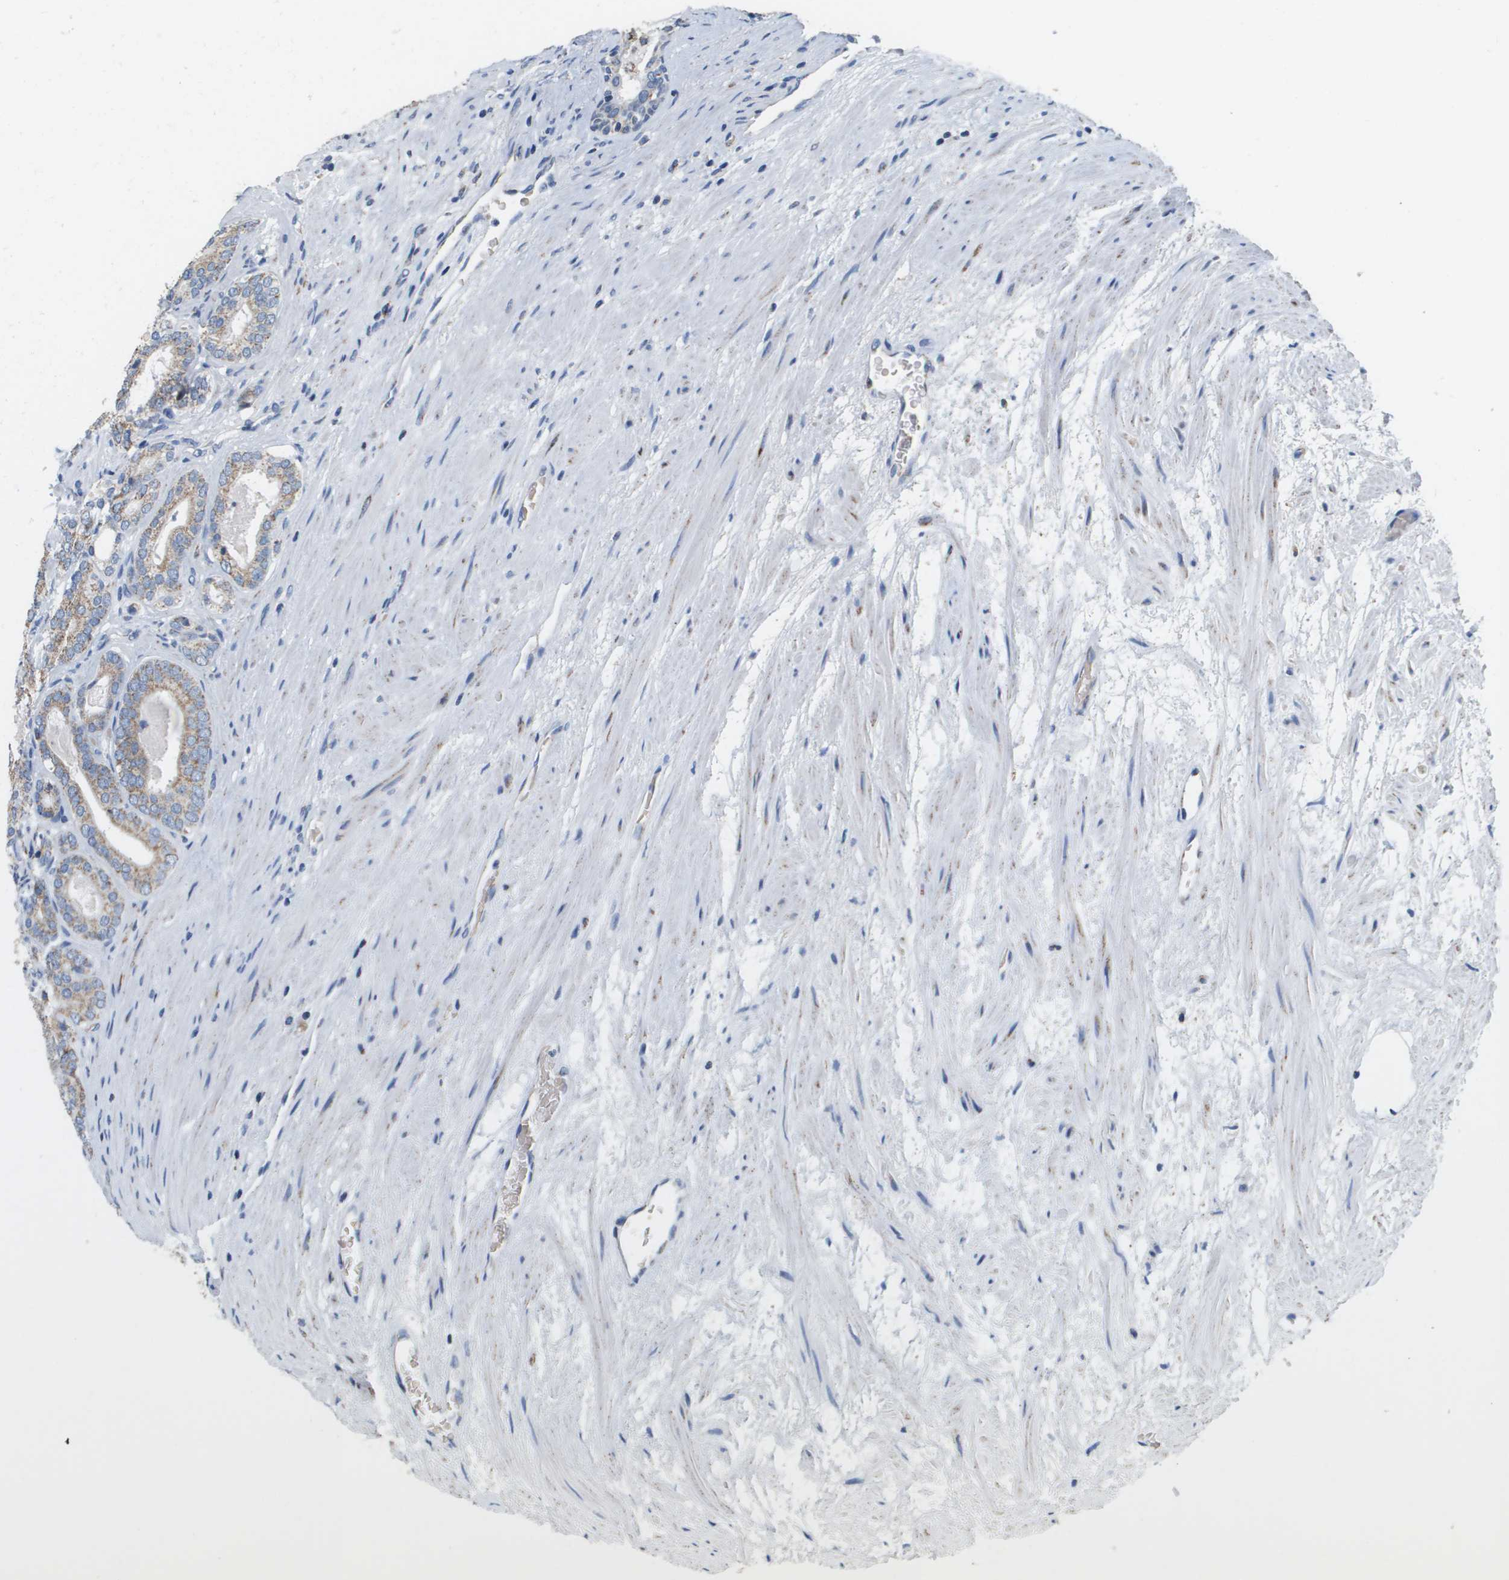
{"staining": {"intensity": "moderate", "quantity": ">75%", "location": "cytoplasmic/membranous"}, "tissue": "prostate cancer", "cell_type": "Tumor cells", "image_type": "cancer", "snomed": [{"axis": "morphology", "description": "Adenocarcinoma, High grade"}, {"axis": "topography", "description": "Prostate"}], "caption": "Immunohistochemistry (IHC) (DAB) staining of human prostate cancer (adenocarcinoma (high-grade)) displays moderate cytoplasmic/membranous protein expression in about >75% of tumor cells.", "gene": "ATP5F1B", "patient": {"sex": "male", "age": 60}}